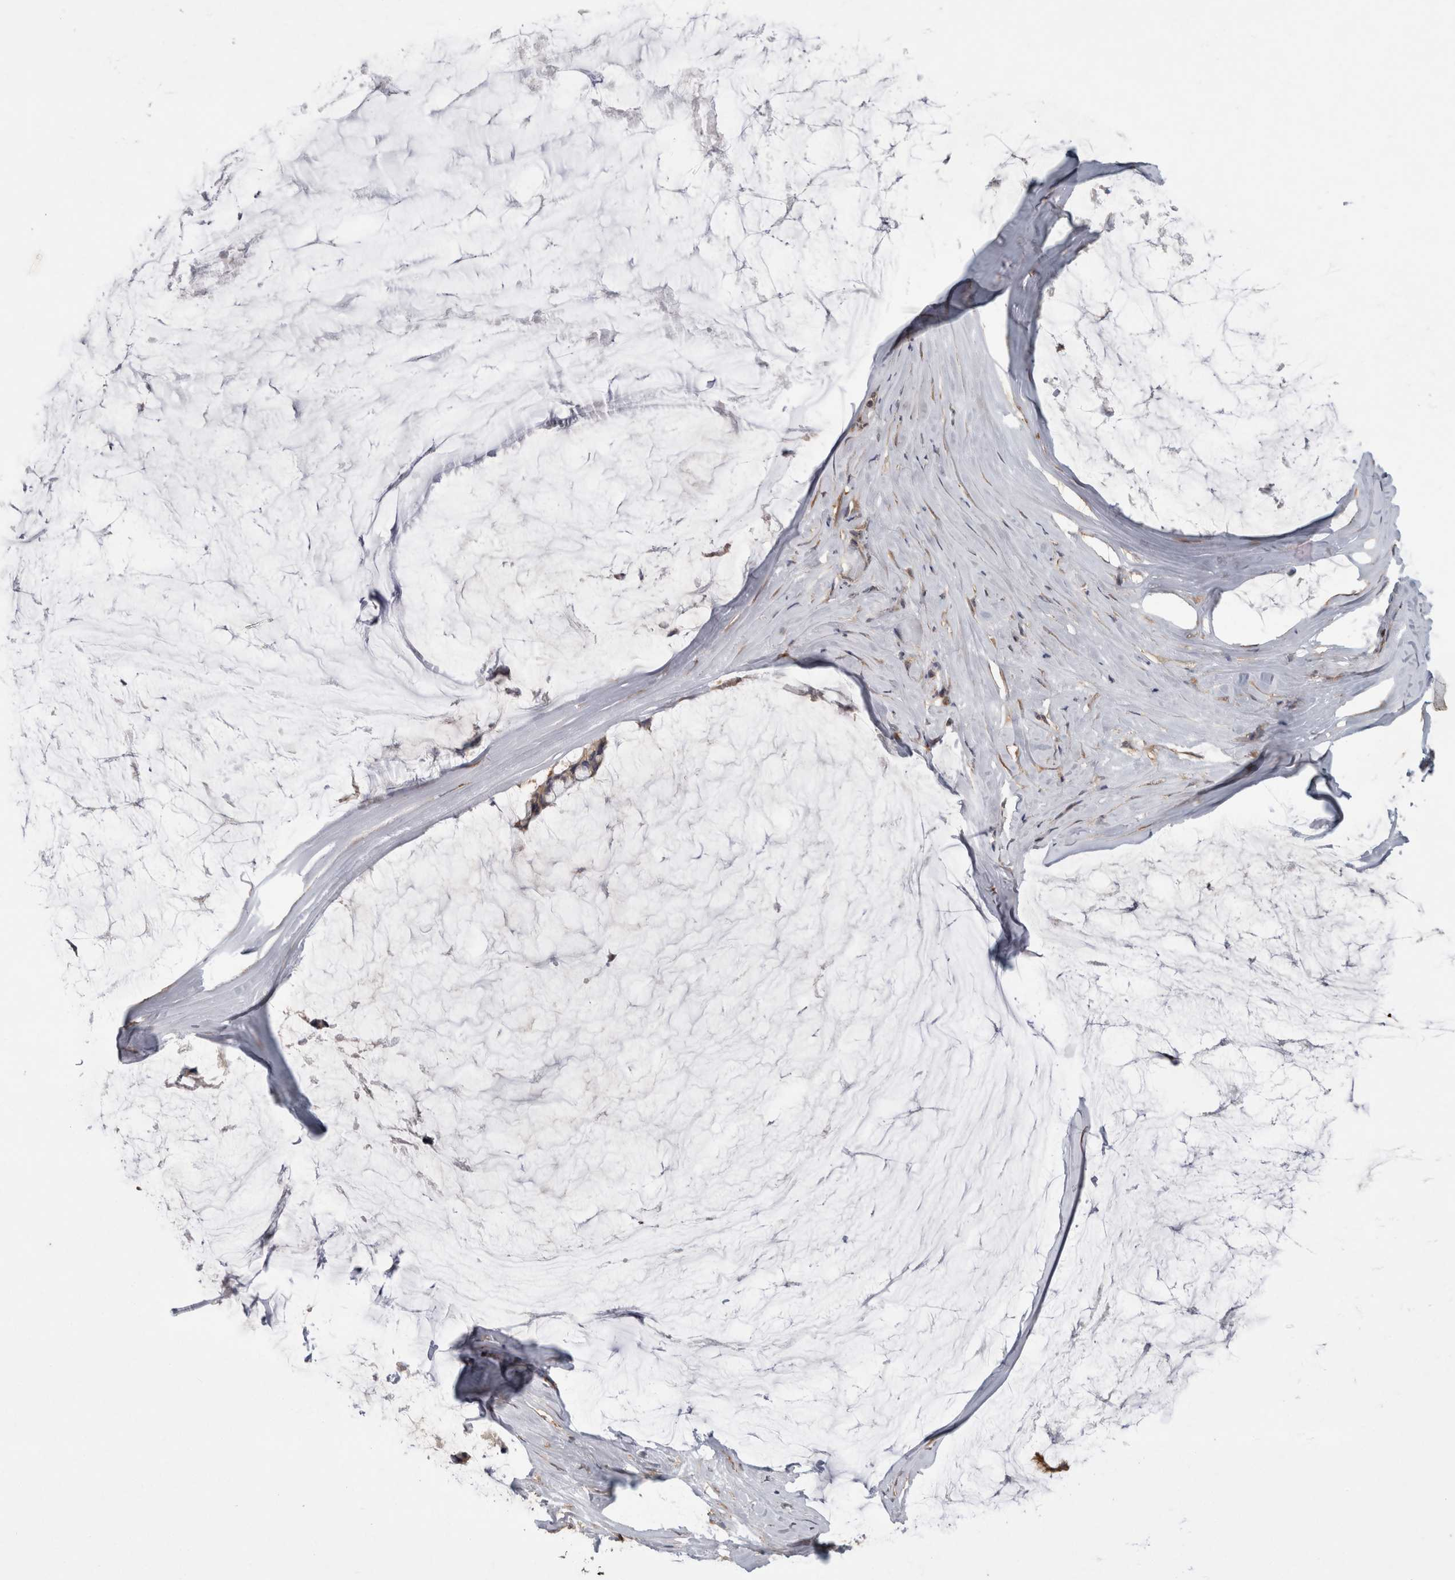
{"staining": {"intensity": "weak", "quantity": "<25%", "location": "cytoplasmic/membranous"}, "tissue": "ovarian cancer", "cell_type": "Tumor cells", "image_type": "cancer", "snomed": [{"axis": "morphology", "description": "Cystadenocarcinoma, mucinous, NOS"}, {"axis": "topography", "description": "Ovary"}], "caption": "A high-resolution photomicrograph shows immunohistochemistry (IHC) staining of ovarian mucinous cystadenocarcinoma, which exhibits no significant positivity in tumor cells.", "gene": "ATXN2", "patient": {"sex": "female", "age": 39}}